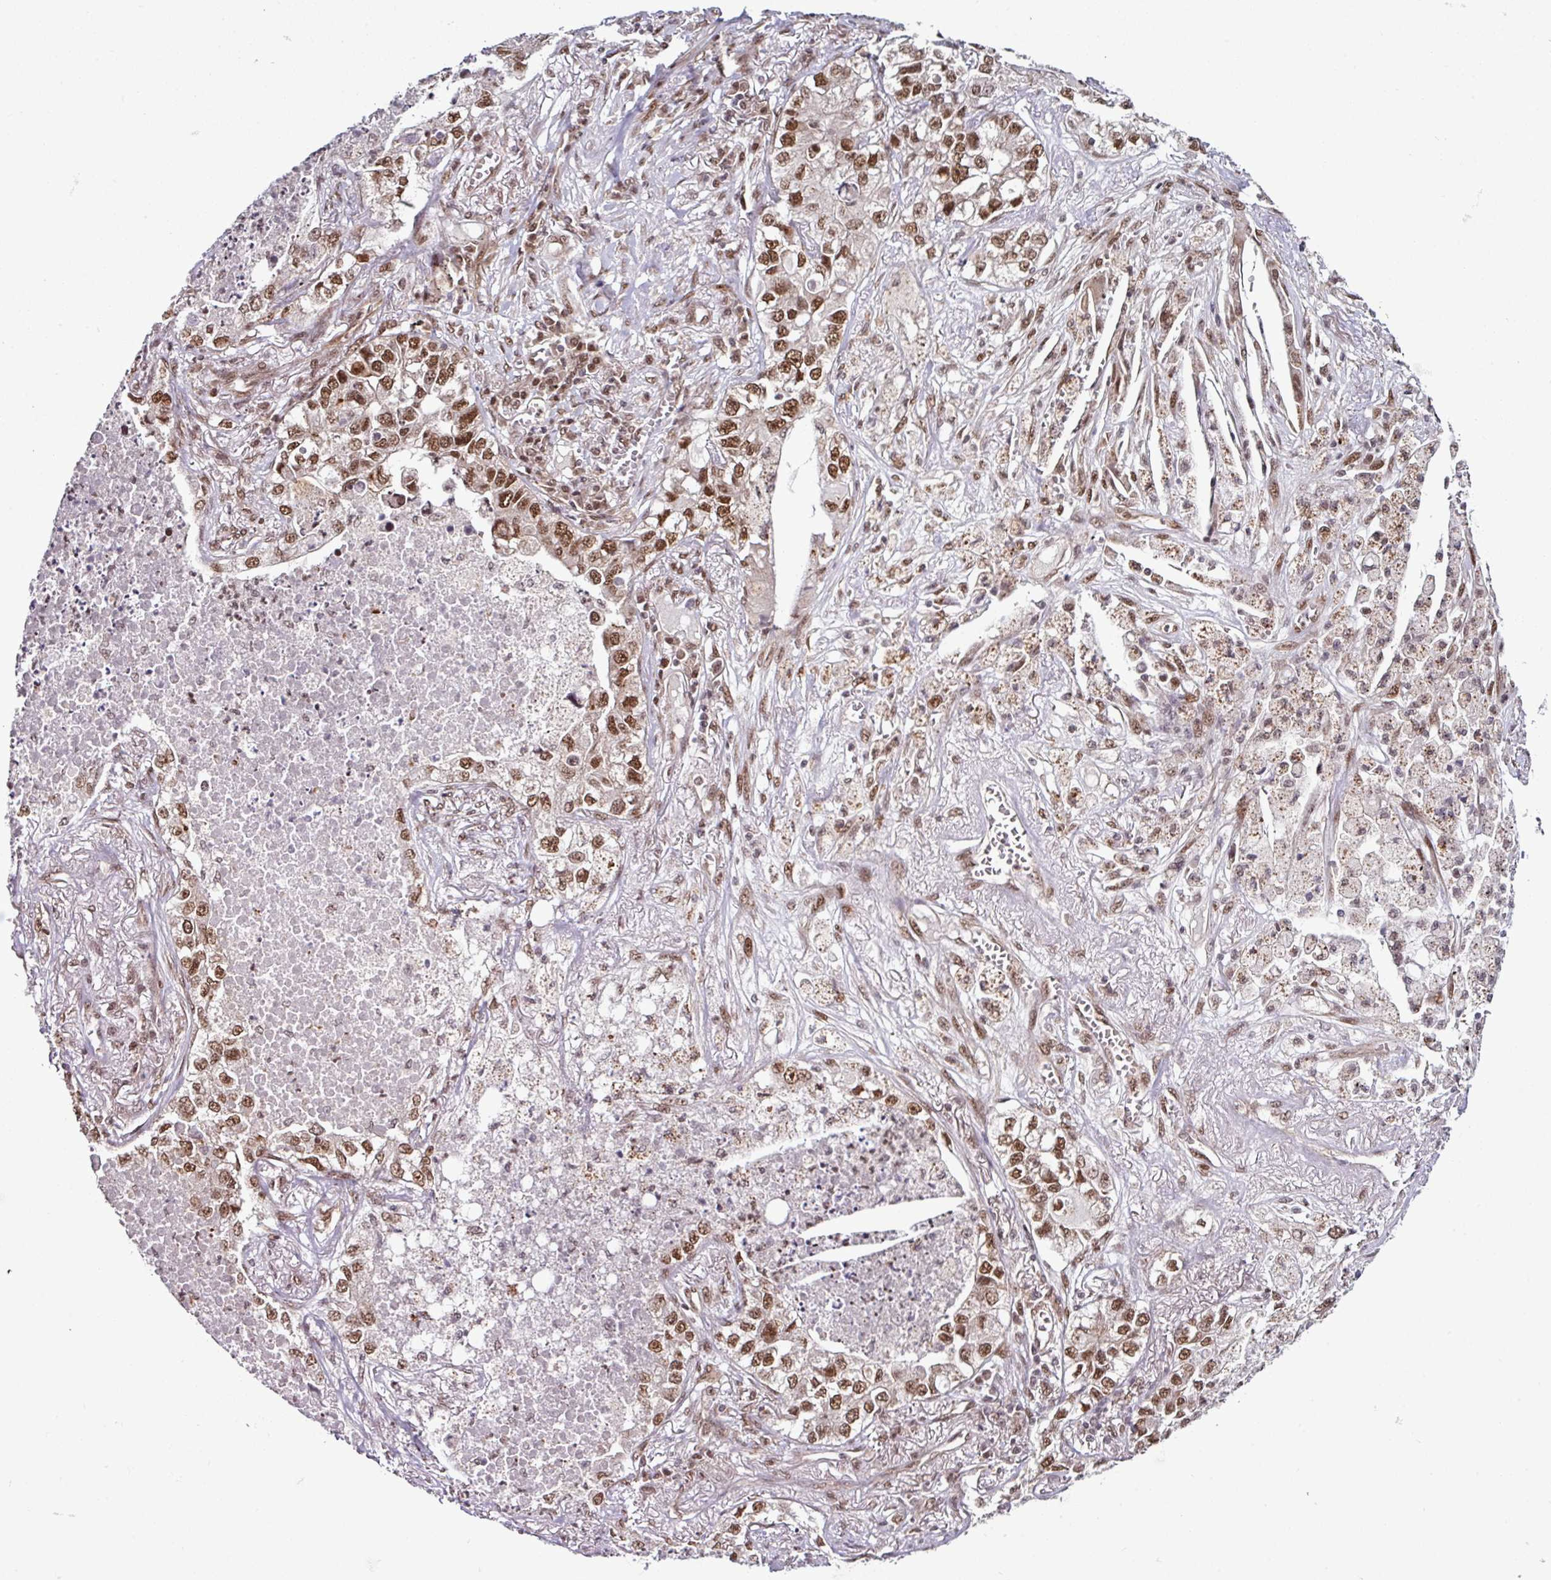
{"staining": {"intensity": "moderate", "quantity": ">75%", "location": "nuclear"}, "tissue": "lung cancer", "cell_type": "Tumor cells", "image_type": "cancer", "snomed": [{"axis": "morphology", "description": "Adenocarcinoma, NOS"}, {"axis": "topography", "description": "Lung"}], "caption": "Lung cancer (adenocarcinoma) stained with a brown dye shows moderate nuclear positive expression in approximately >75% of tumor cells.", "gene": "MORF4L2", "patient": {"sex": "male", "age": 49}}